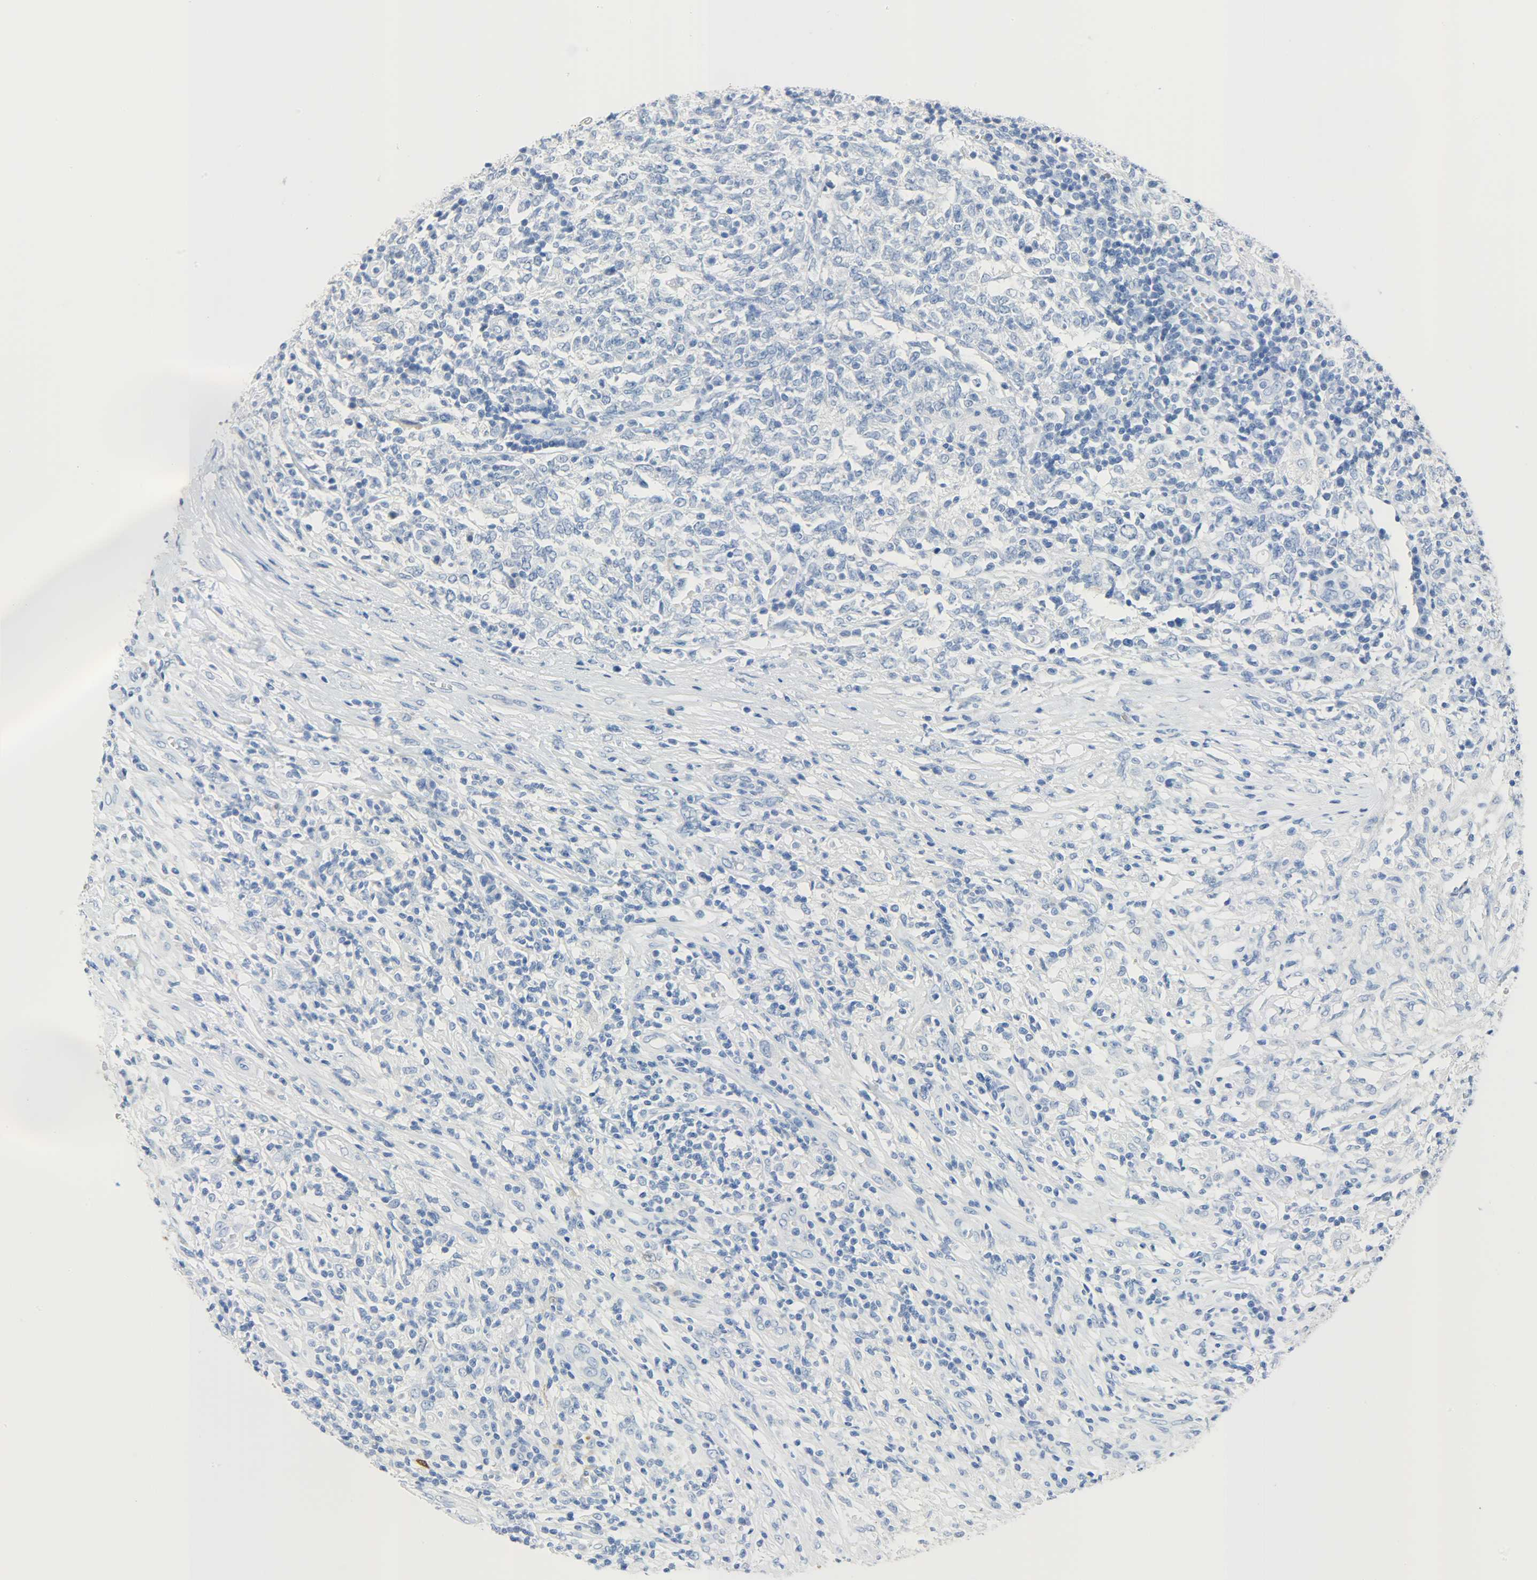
{"staining": {"intensity": "negative", "quantity": "none", "location": "none"}, "tissue": "lymphoma", "cell_type": "Tumor cells", "image_type": "cancer", "snomed": [{"axis": "morphology", "description": "Malignant lymphoma, non-Hodgkin's type, High grade"}, {"axis": "topography", "description": "Lymph node"}], "caption": "Immunohistochemistry of human malignant lymphoma, non-Hodgkin's type (high-grade) exhibits no staining in tumor cells.", "gene": "CA3", "patient": {"sex": "female", "age": 84}}